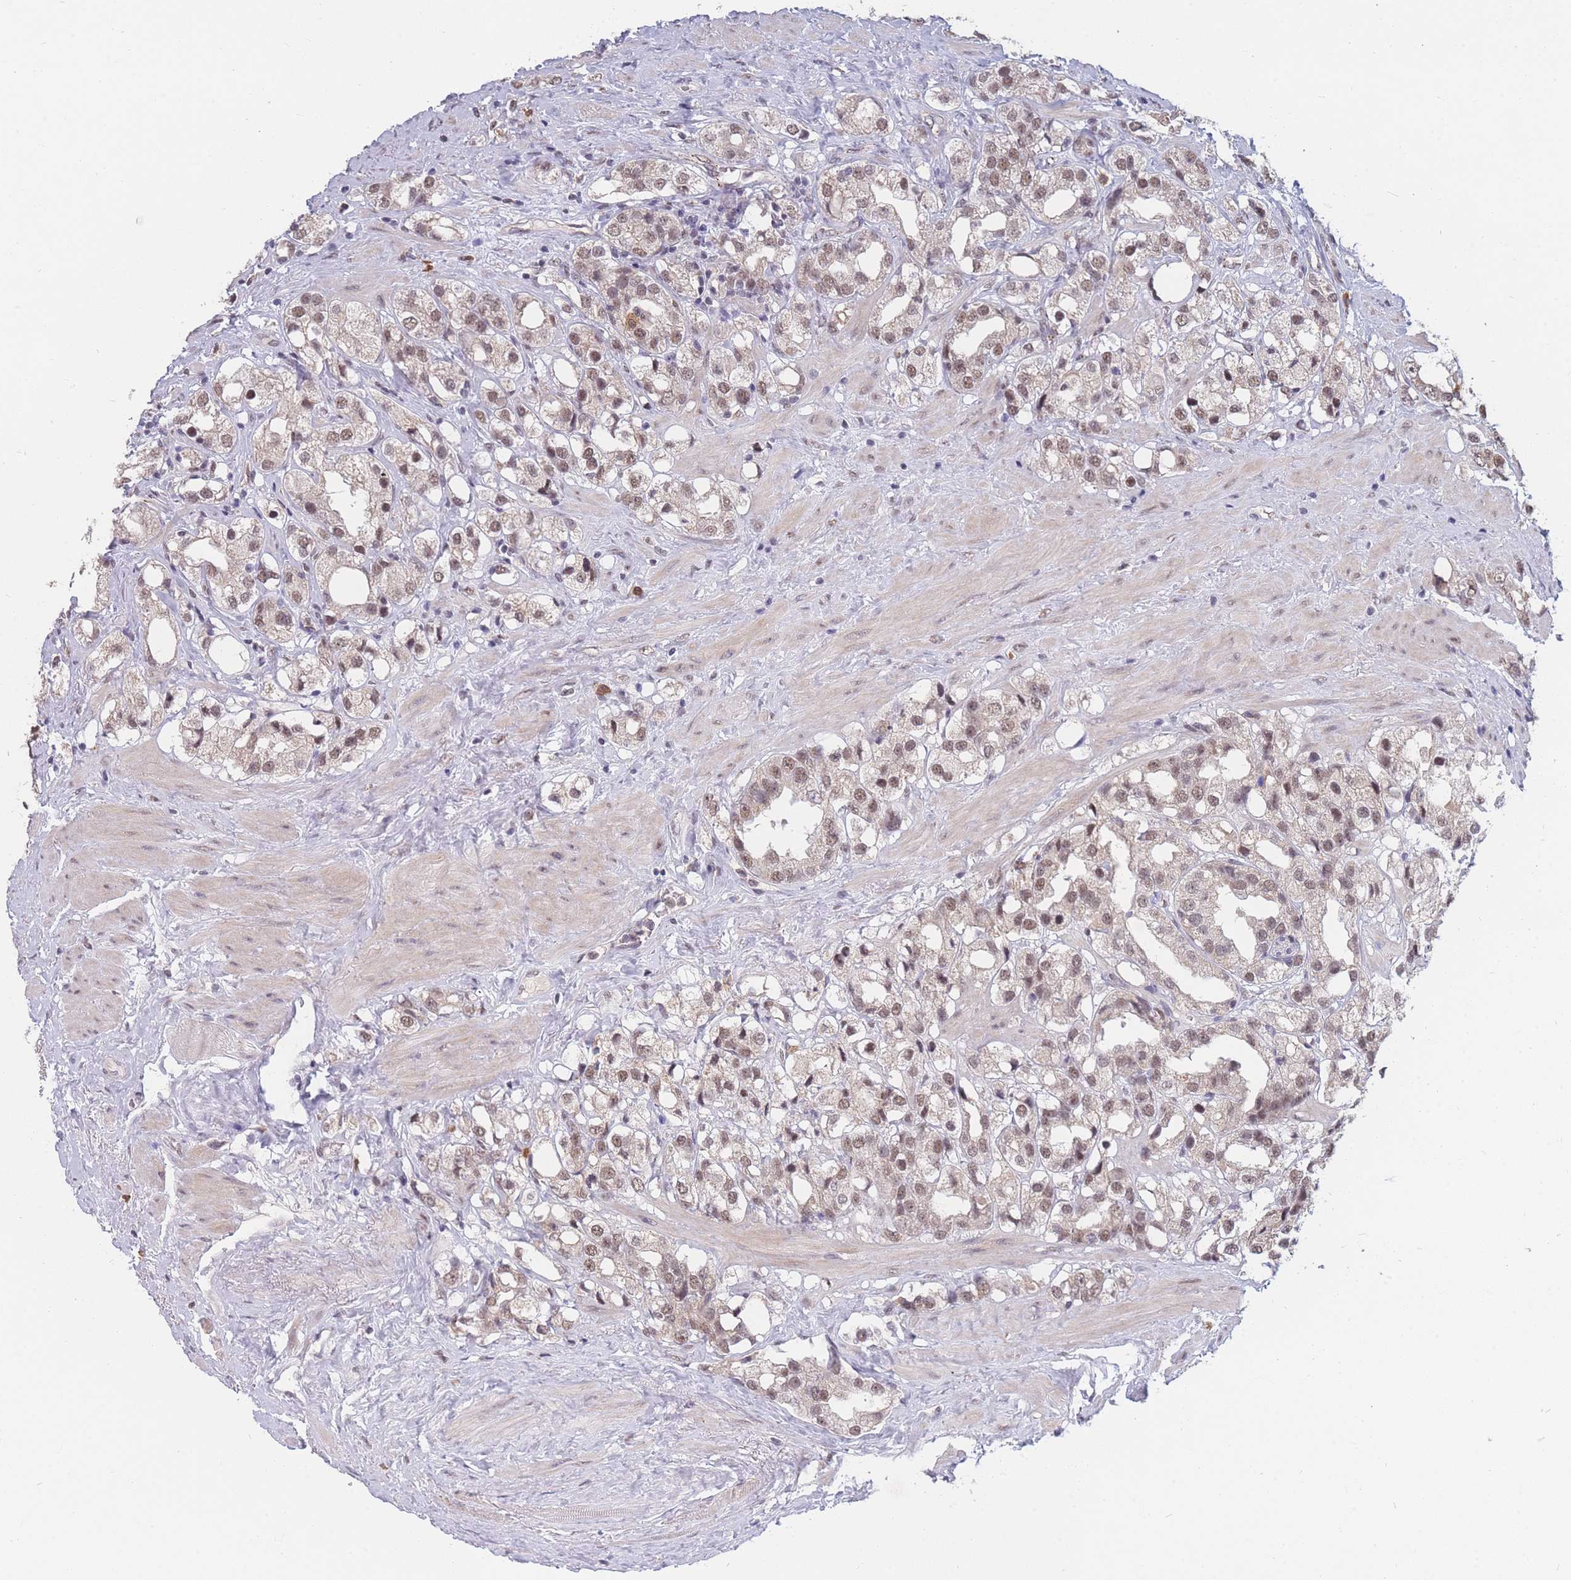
{"staining": {"intensity": "moderate", "quantity": ">75%", "location": "nuclear"}, "tissue": "prostate cancer", "cell_type": "Tumor cells", "image_type": "cancer", "snomed": [{"axis": "morphology", "description": "Adenocarcinoma, NOS"}, {"axis": "topography", "description": "Prostate"}], "caption": "There is medium levels of moderate nuclear expression in tumor cells of prostate adenocarcinoma, as demonstrated by immunohistochemical staining (brown color).", "gene": "SNRPA1", "patient": {"sex": "male", "age": 79}}